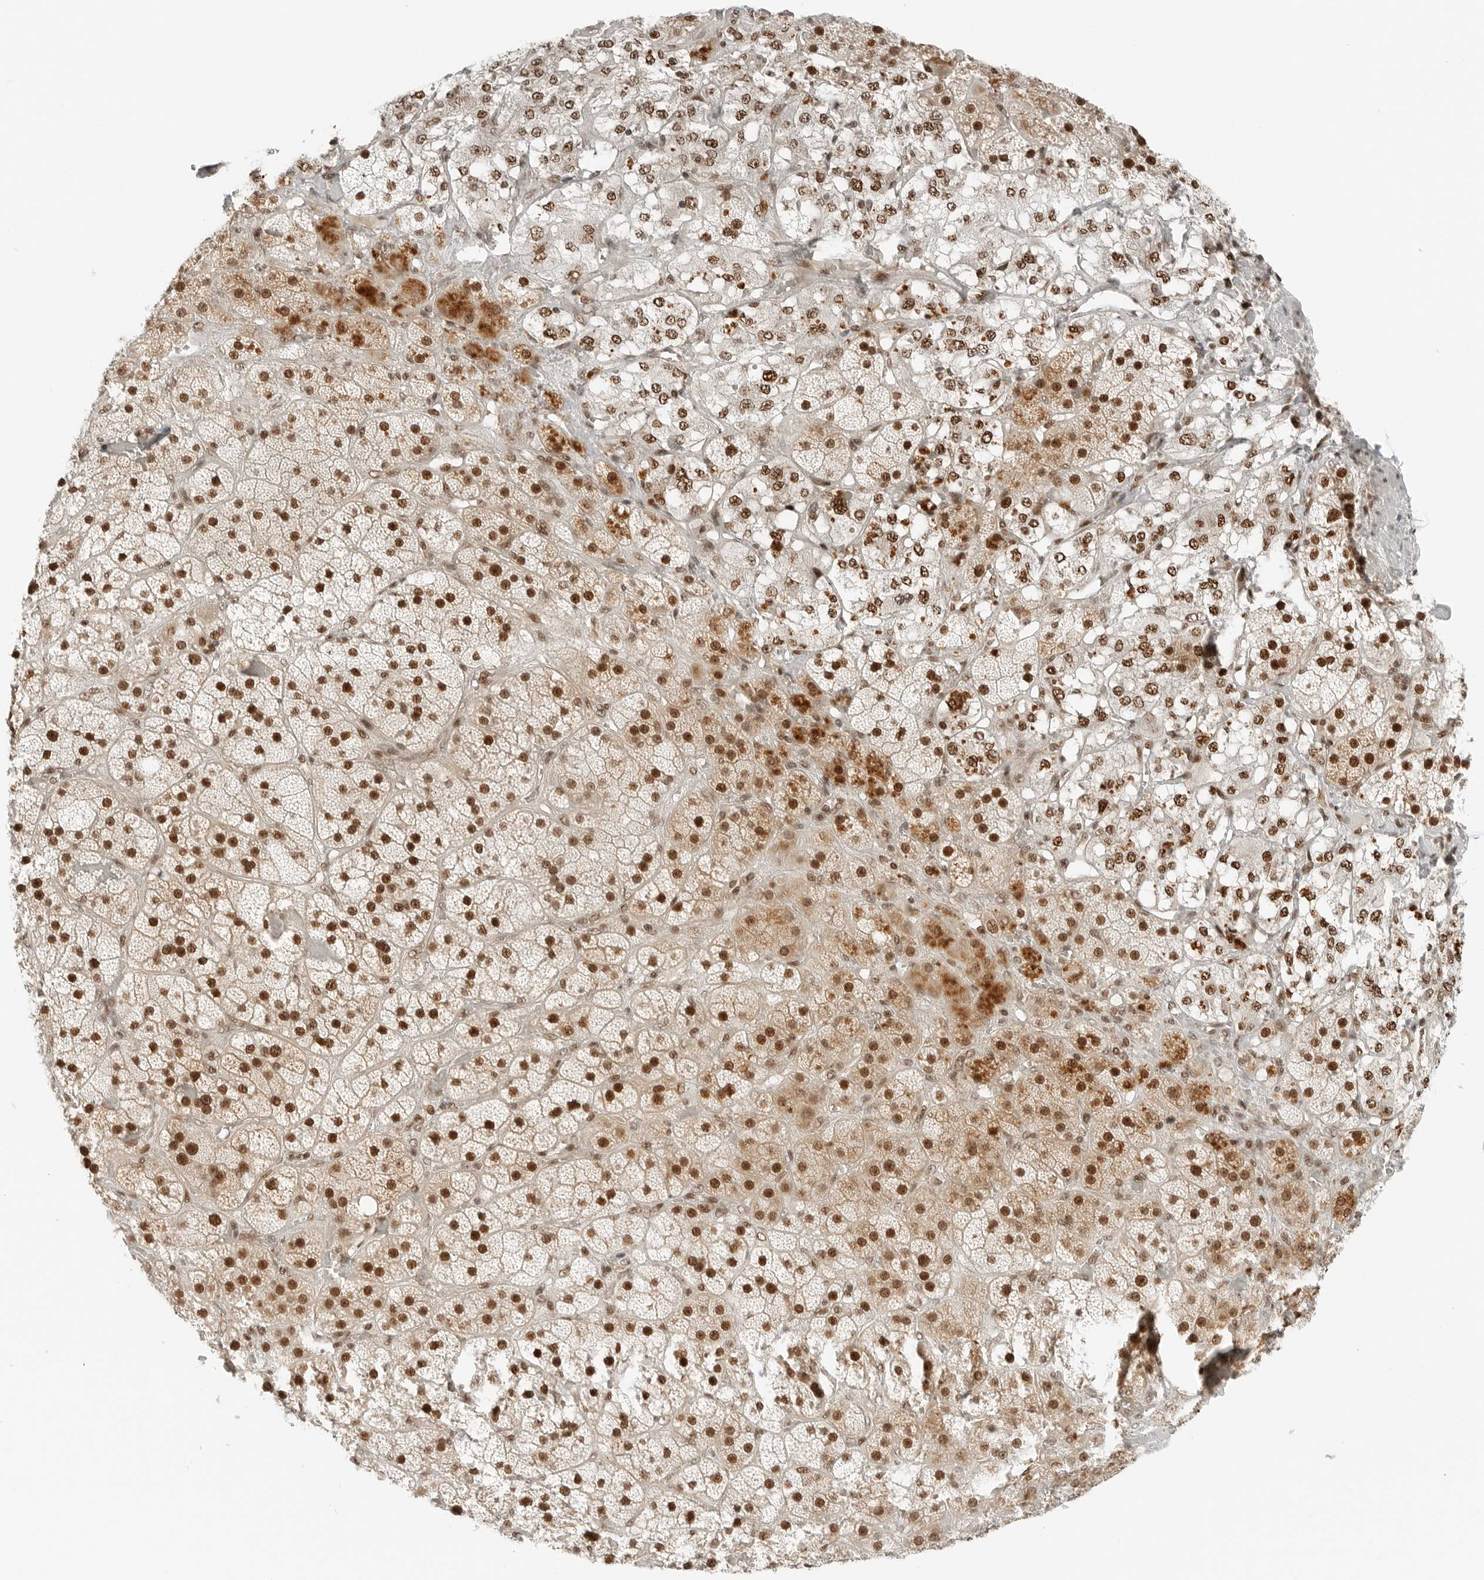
{"staining": {"intensity": "strong", "quantity": ">75%", "location": "nuclear"}, "tissue": "adrenal gland", "cell_type": "Glandular cells", "image_type": "normal", "snomed": [{"axis": "morphology", "description": "Normal tissue, NOS"}, {"axis": "topography", "description": "Adrenal gland"}], "caption": "Adrenal gland stained with a brown dye demonstrates strong nuclear positive positivity in approximately >75% of glandular cells.", "gene": "CRTC2", "patient": {"sex": "male", "age": 57}}